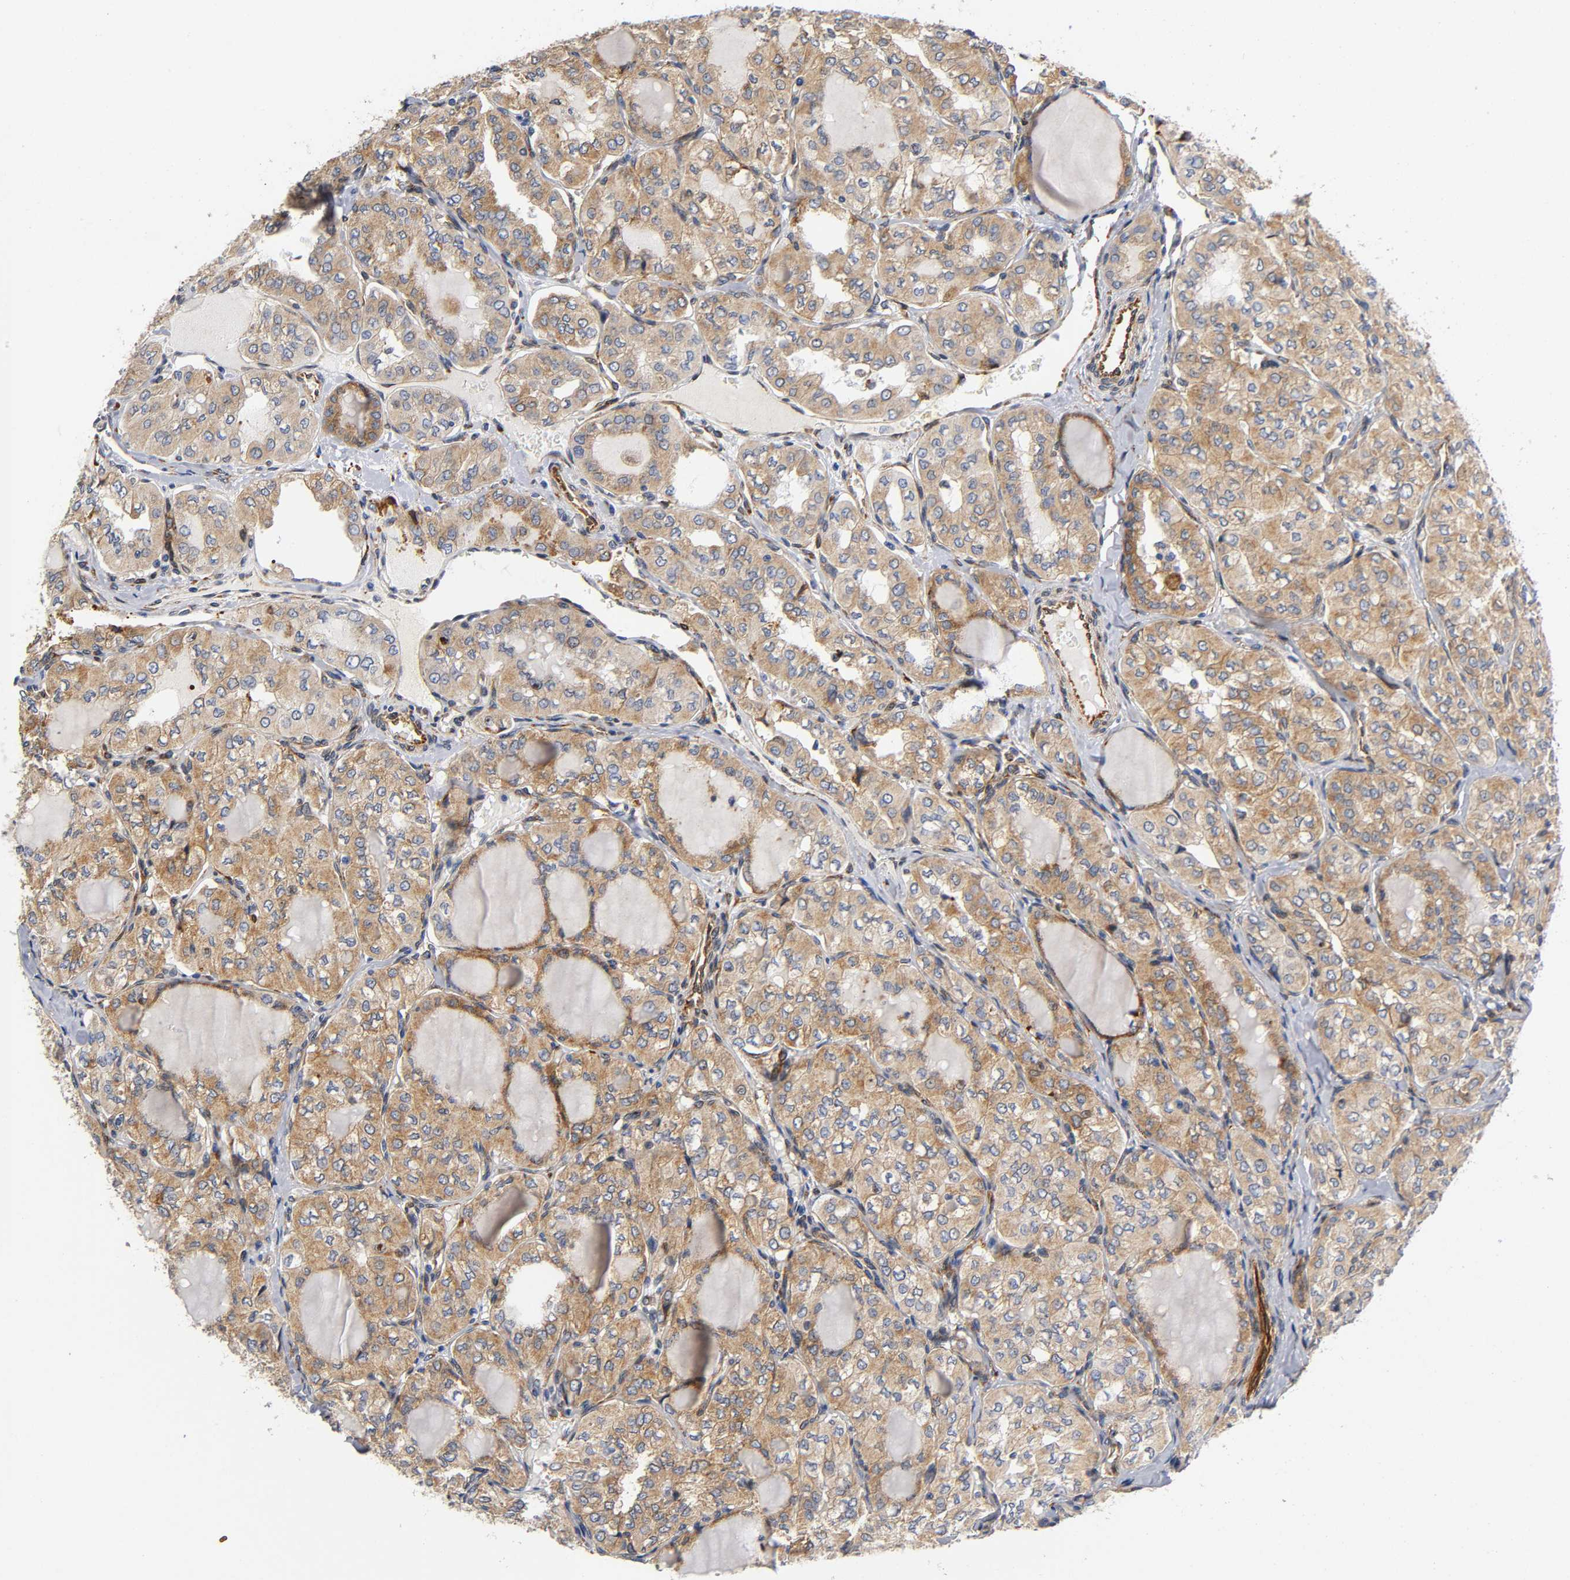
{"staining": {"intensity": "moderate", "quantity": ">75%", "location": "cytoplasmic/membranous"}, "tissue": "thyroid cancer", "cell_type": "Tumor cells", "image_type": "cancer", "snomed": [{"axis": "morphology", "description": "Papillary adenocarcinoma, NOS"}, {"axis": "topography", "description": "Thyroid gland"}], "caption": "Papillary adenocarcinoma (thyroid) stained with a protein marker exhibits moderate staining in tumor cells.", "gene": "SOS2", "patient": {"sex": "male", "age": 20}}